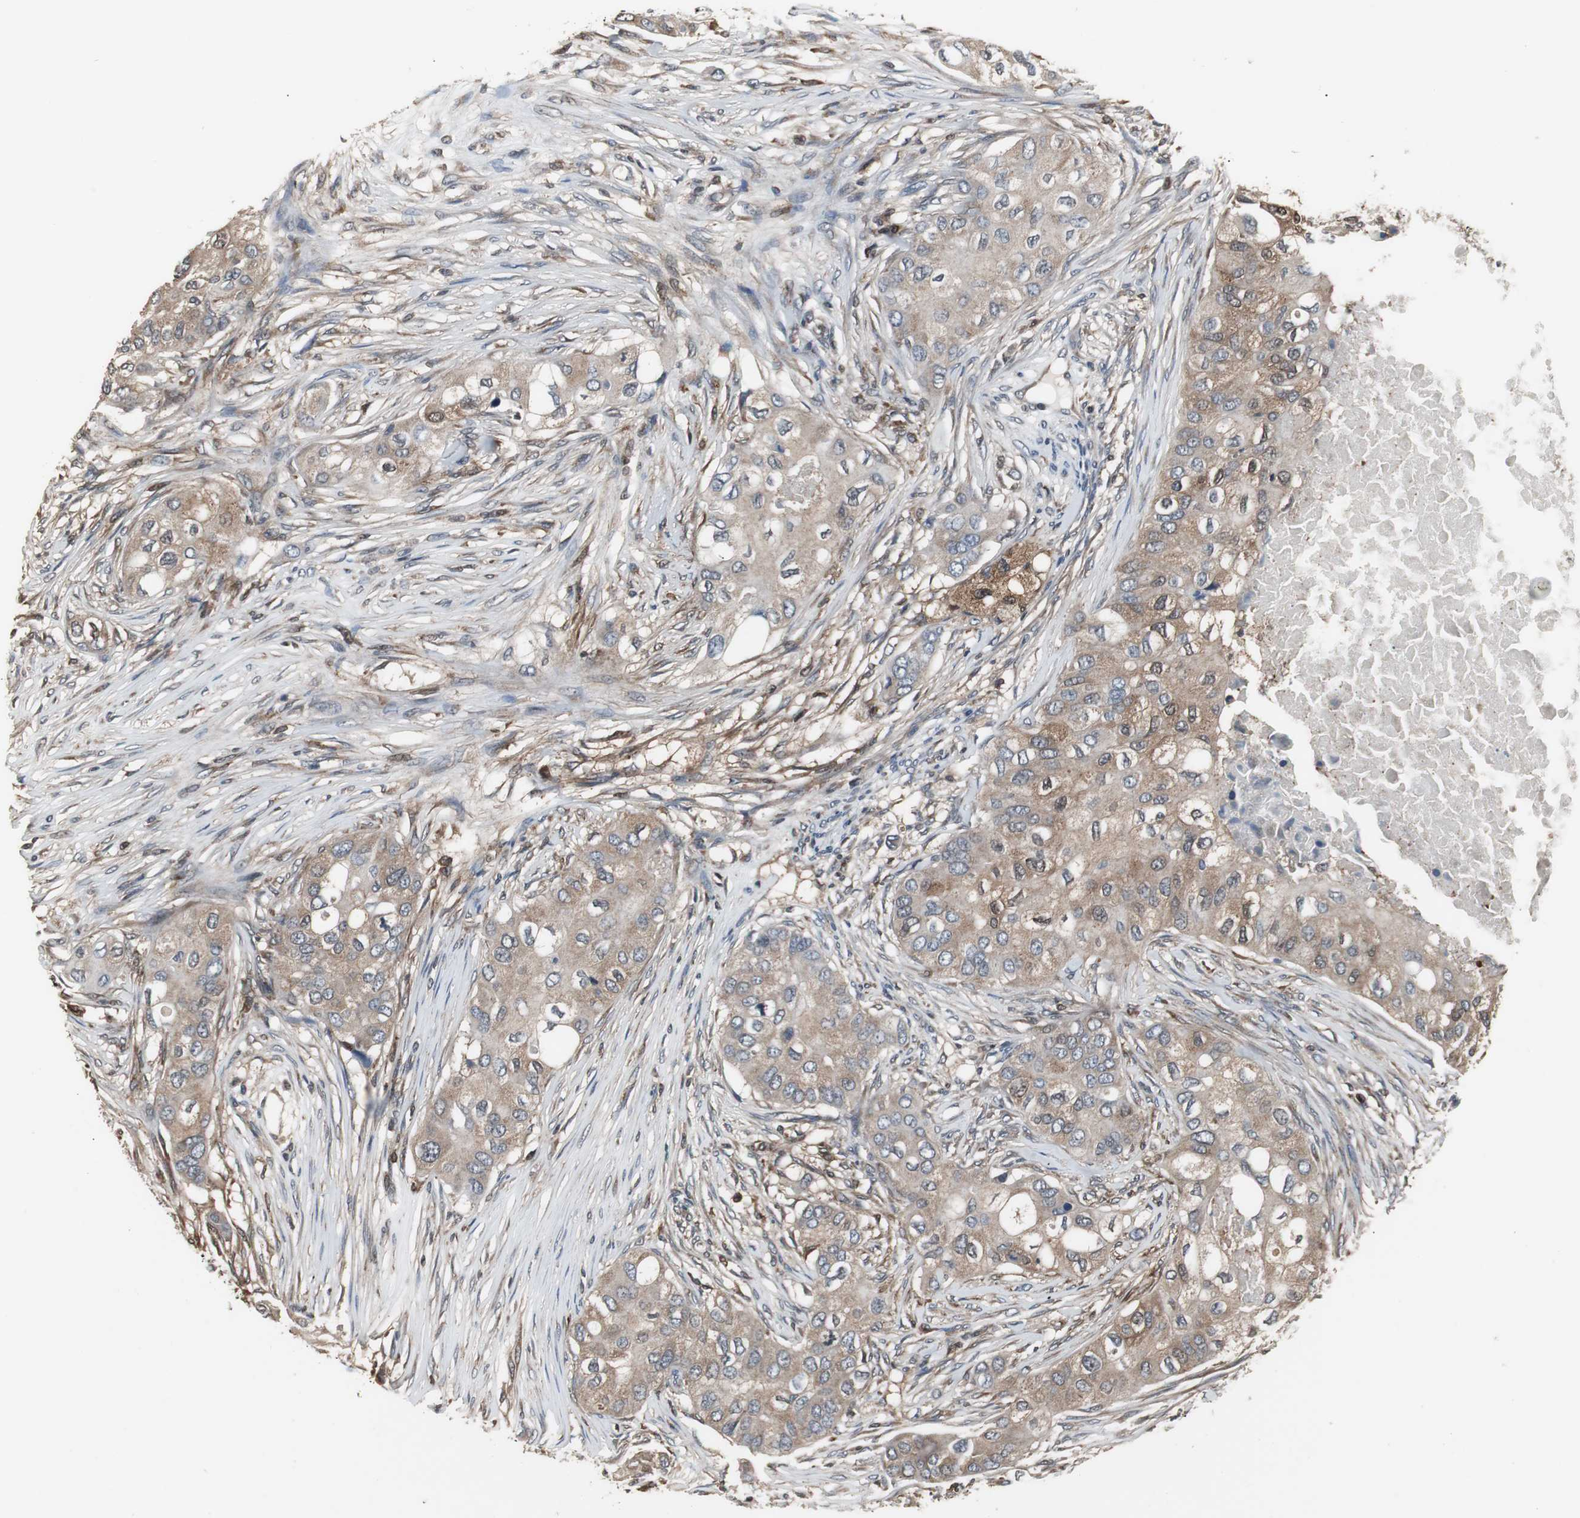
{"staining": {"intensity": "moderate", "quantity": ">75%", "location": "cytoplasmic/membranous"}, "tissue": "breast cancer", "cell_type": "Tumor cells", "image_type": "cancer", "snomed": [{"axis": "morphology", "description": "Normal tissue, NOS"}, {"axis": "morphology", "description": "Duct carcinoma"}, {"axis": "topography", "description": "Breast"}], "caption": "Immunohistochemical staining of human breast infiltrating ductal carcinoma displays medium levels of moderate cytoplasmic/membranous positivity in about >75% of tumor cells.", "gene": "ZSCAN22", "patient": {"sex": "female", "age": 49}}